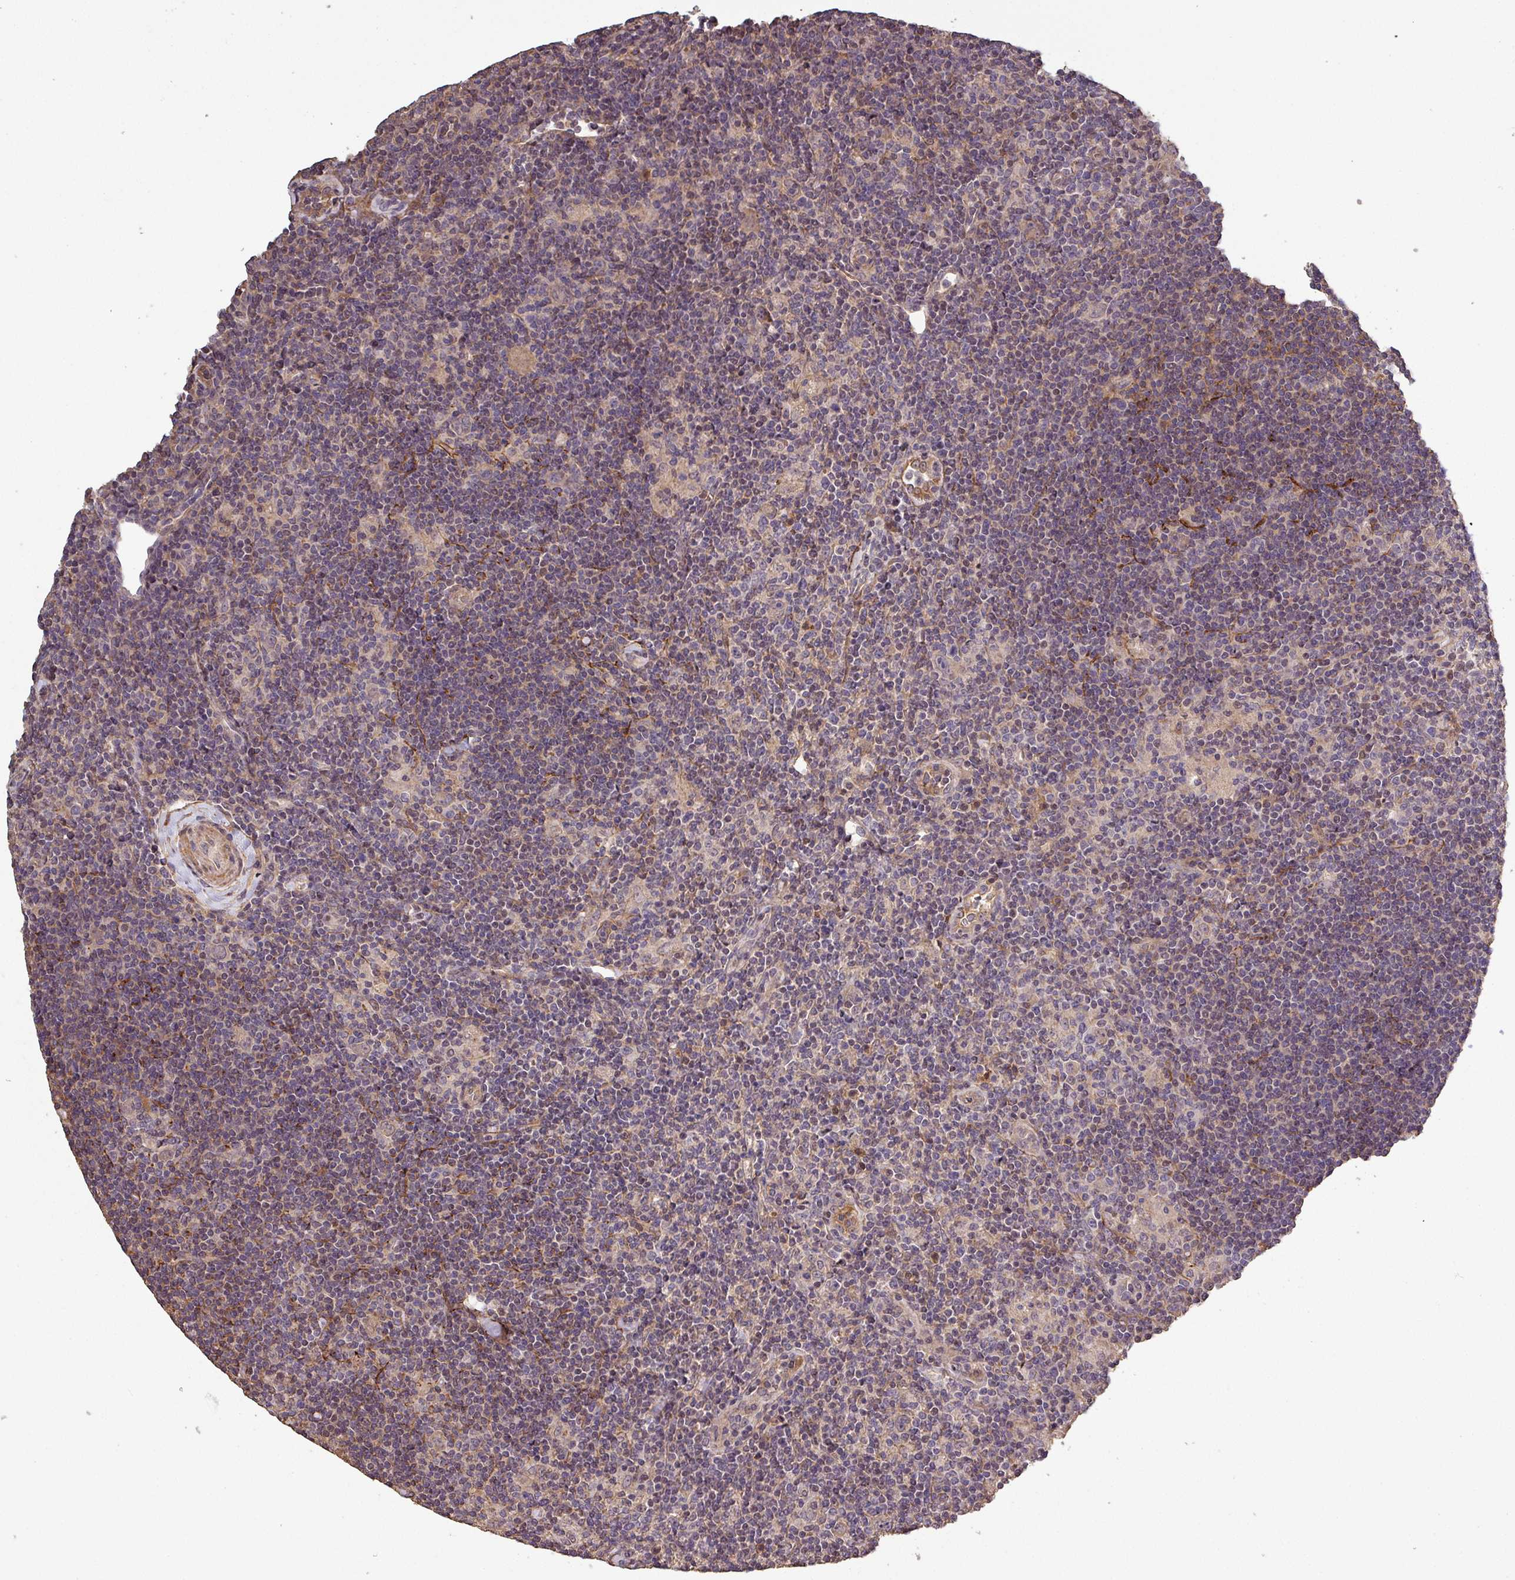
{"staining": {"intensity": "negative", "quantity": "none", "location": "none"}, "tissue": "lymphoma", "cell_type": "Tumor cells", "image_type": "cancer", "snomed": [{"axis": "morphology", "description": "Hodgkin's disease, NOS"}, {"axis": "topography", "description": "Lymph node"}], "caption": "Immunohistochemistry (IHC) of human lymphoma reveals no positivity in tumor cells.", "gene": "ISLR", "patient": {"sex": "female", "age": 57}}